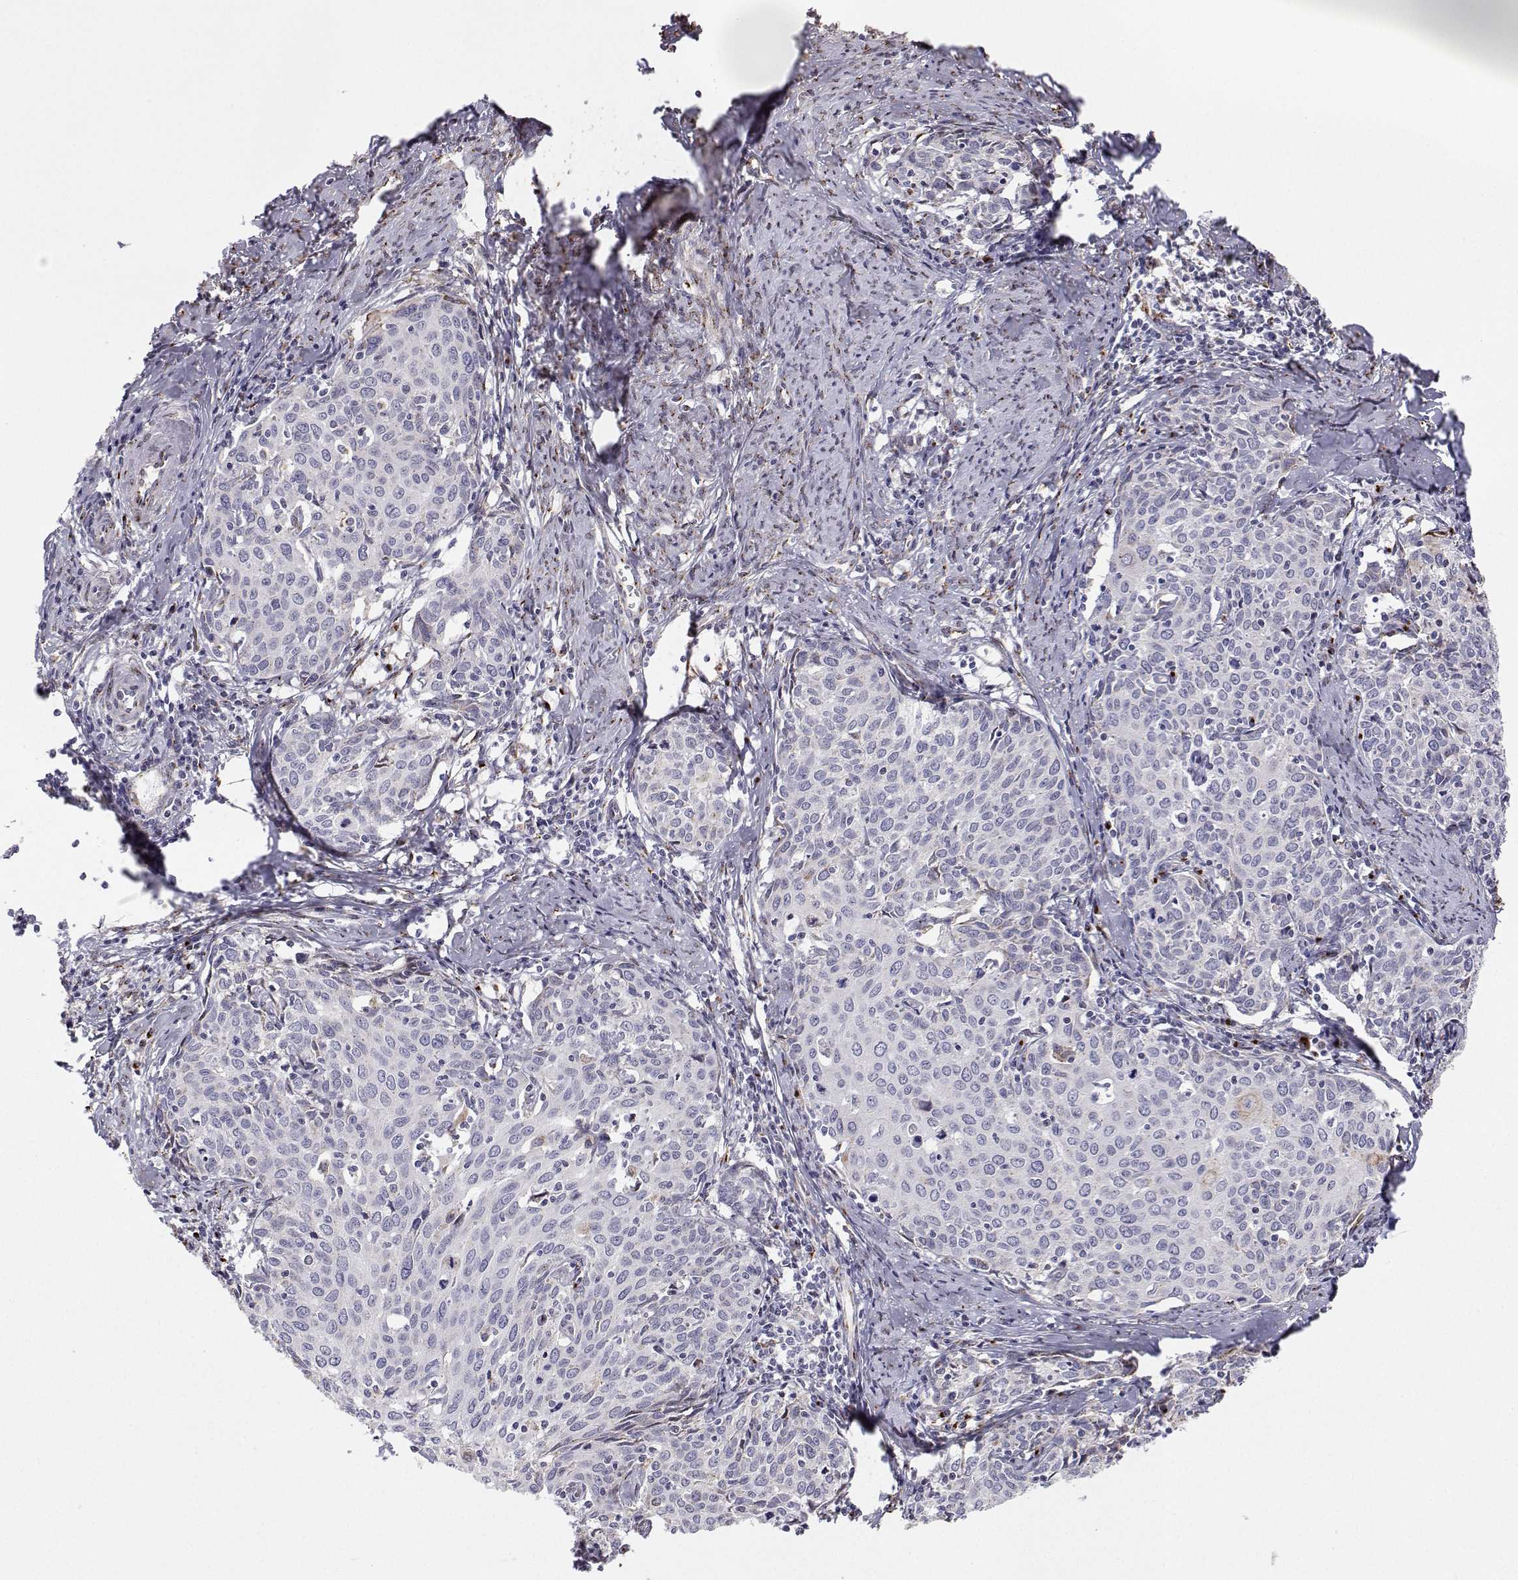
{"staining": {"intensity": "negative", "quantity": "none", "location": "none"}, "tissue": "cervical cancer", "cell_type": "Tumor cells", "image_type": "cancer", "snomed": [{"axis": "morphology", "description": "Squamous cell carcinoma, NOS"}, {"axis": "topography", "description": "Cervix"}], "caption": "An immunohistochemistry micrograph of cervical cancer is shown. There is no staining in tumor cells of cervical cancer. (DAB (3,3'-diaminobenzidine) immunohistochemistry visualized using brightfield microscopy, high magnification).", "gene": "STARD13", "patient": {"sex": "female", "age": 62}}